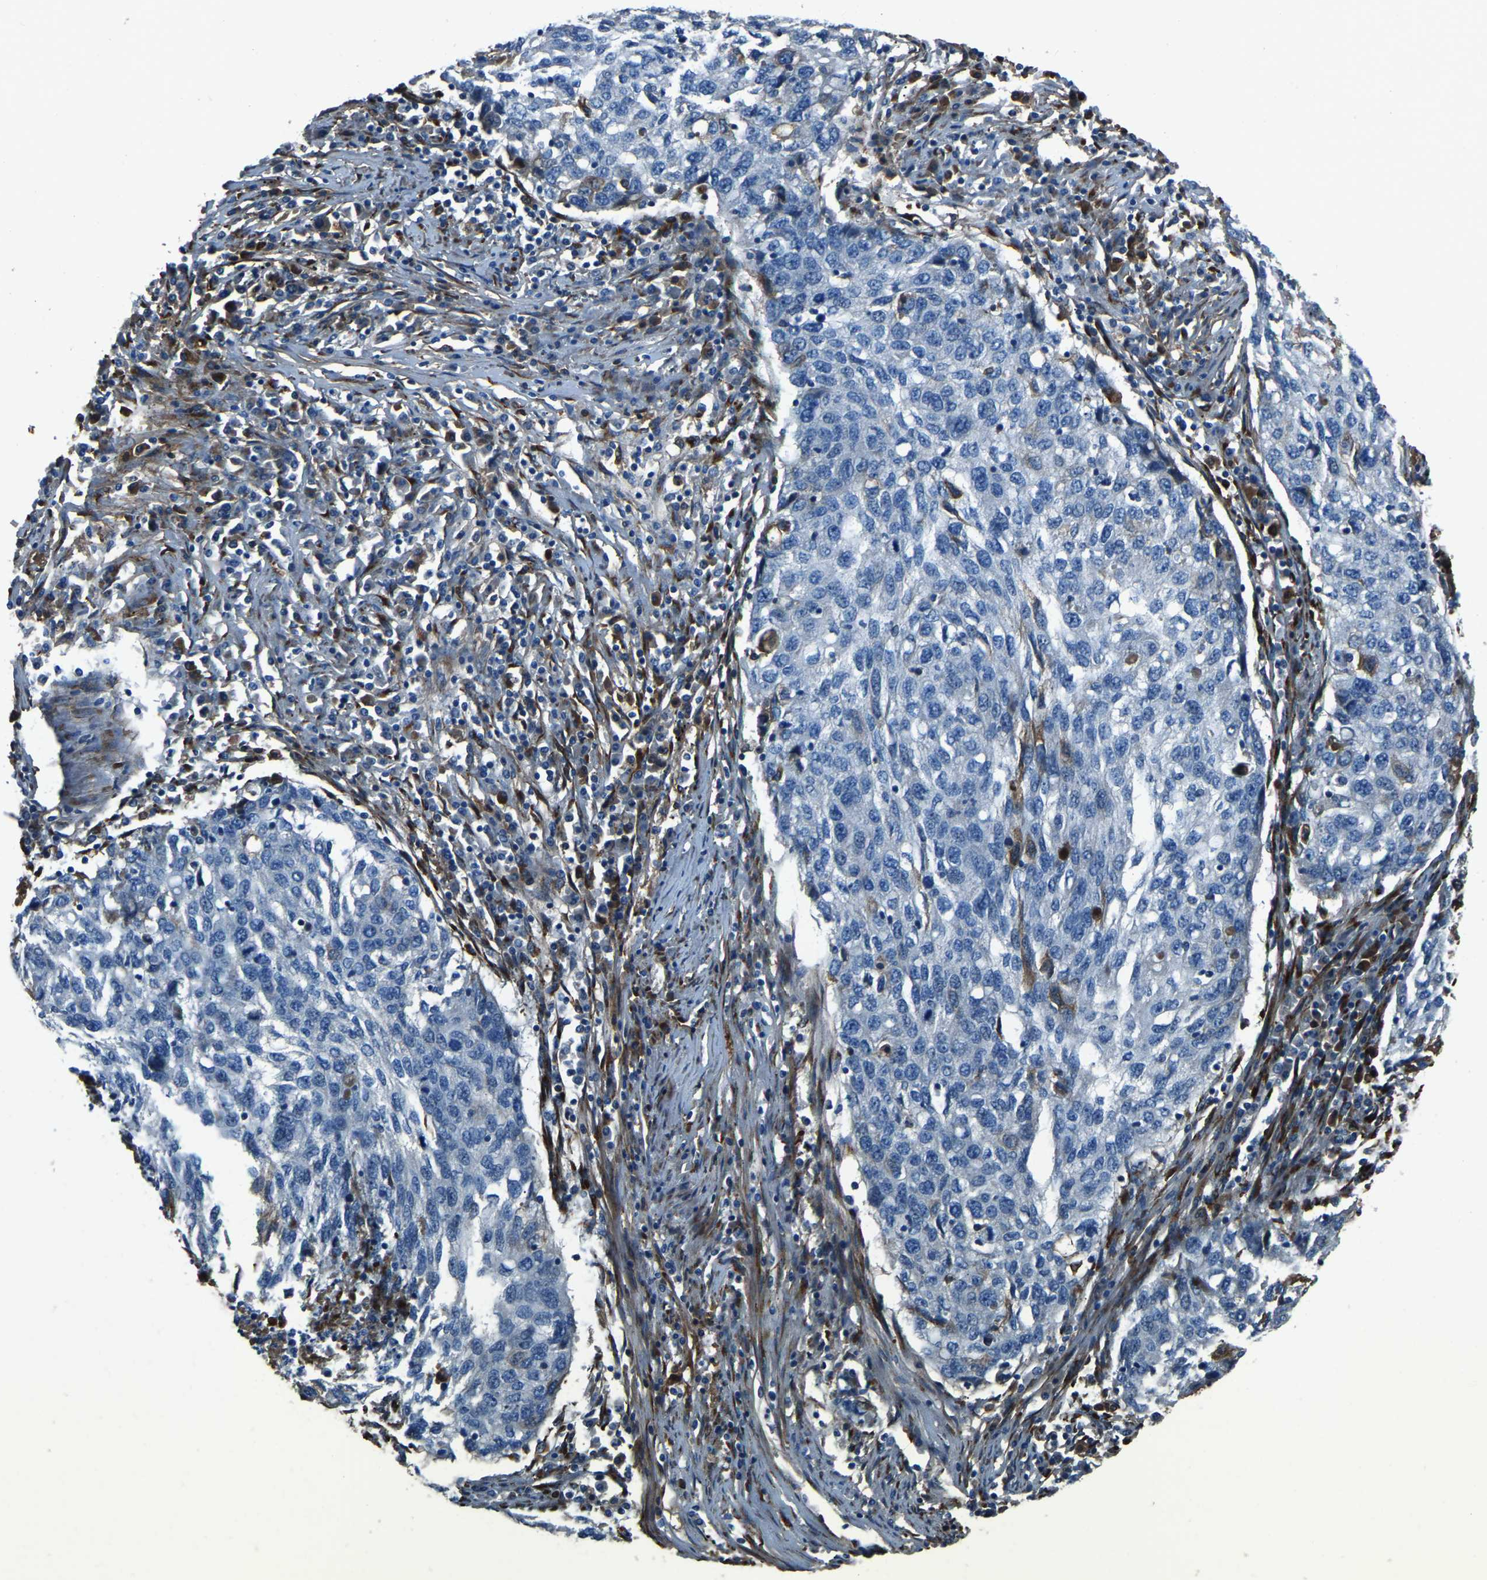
{"staining": {"intensity": "negative", "quantity": "none", "location": "none"}, "tissue": "lung cancer", "cell_type": "Tumor cells", "image_type": "cancer", "snomed": [{"axis": "morphology", "description": "Squamous cell carcinoma, NOS"}, {"axis": "topography", "description": "Lung"}], "caption": "Tumor cells show no significant protein positivity in lung cancer (squamous cell carcinoma).", "gene": "COL3A1", "patient": {"sex": "female", "age": 63}}